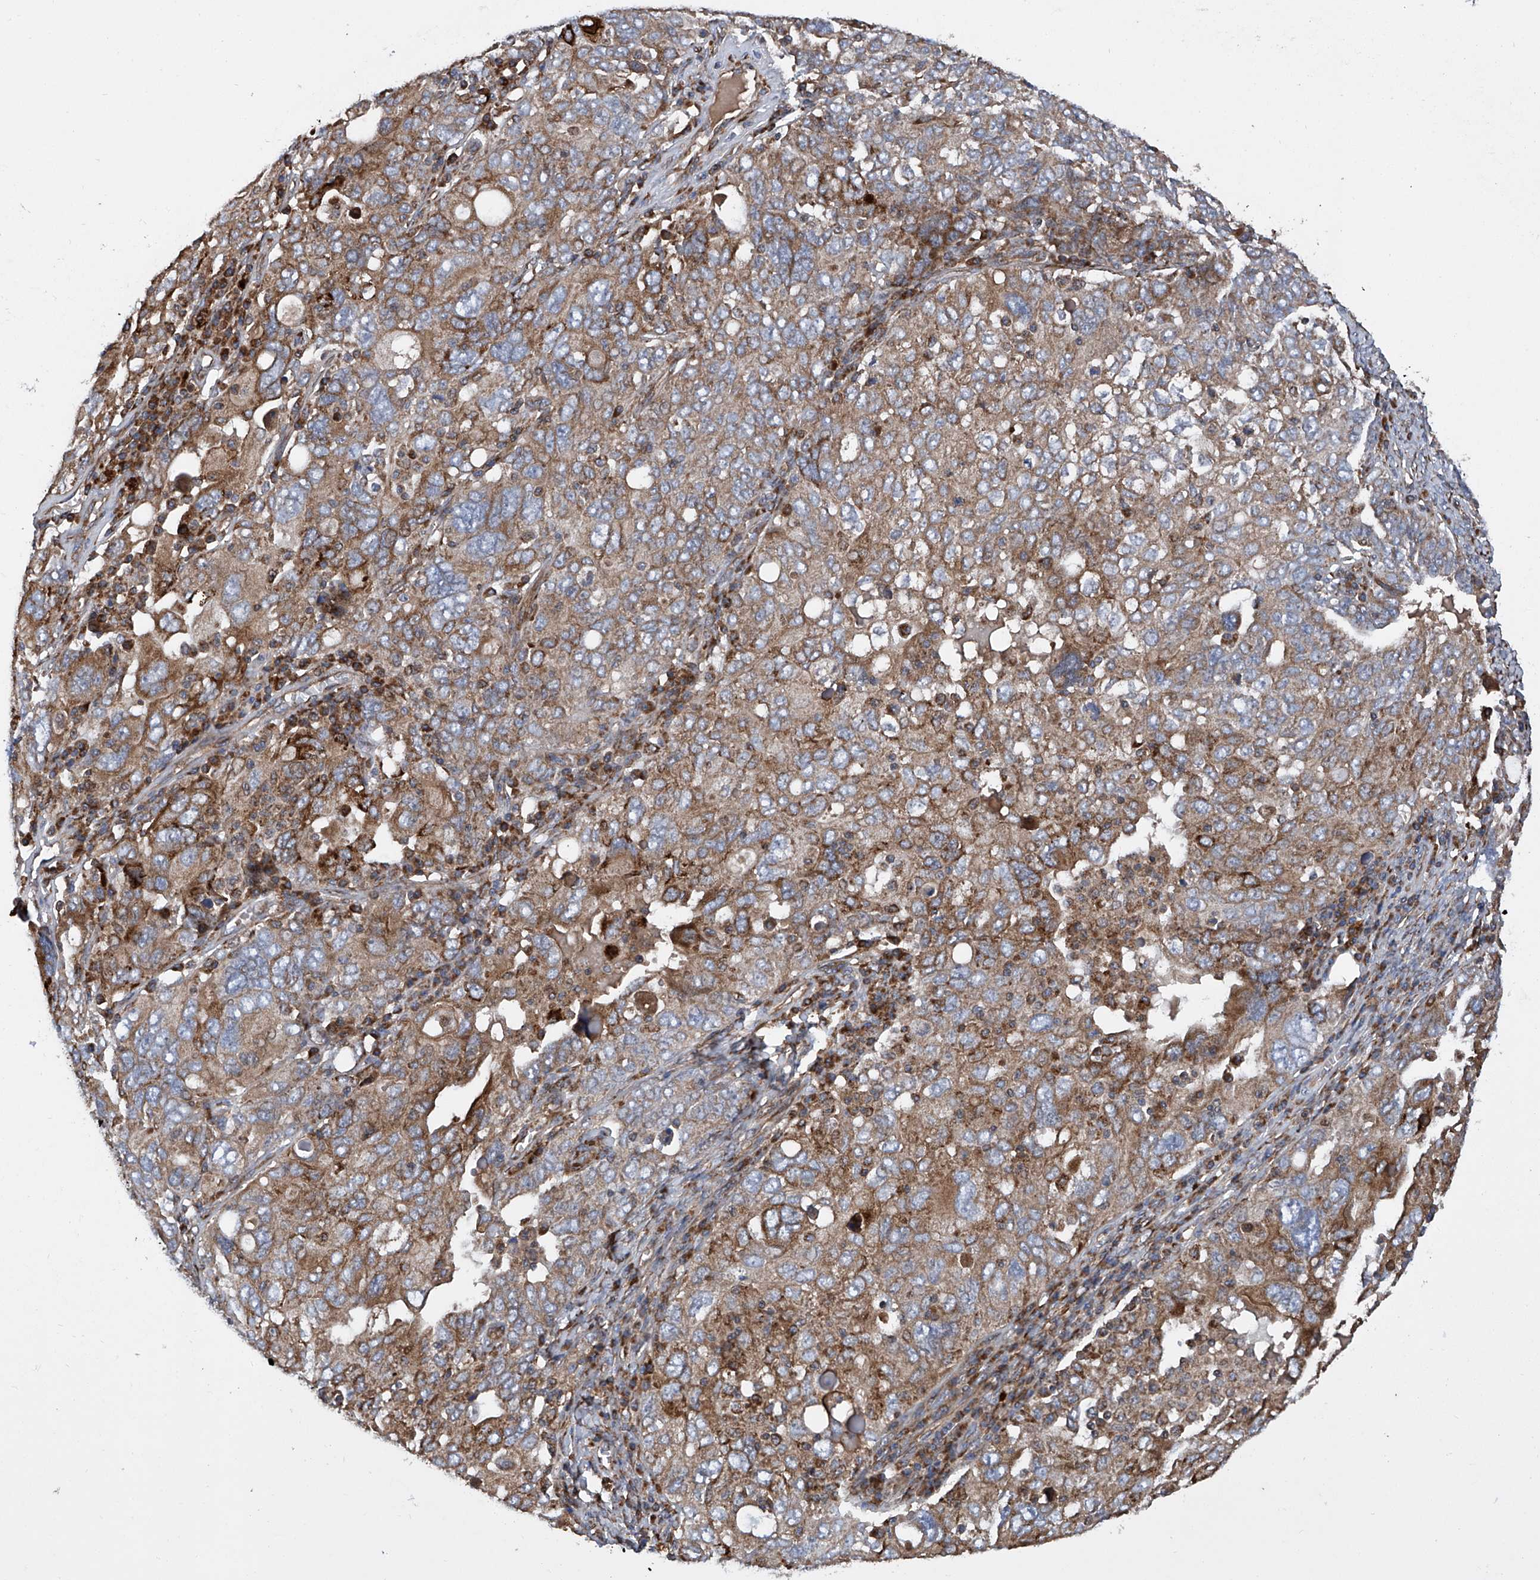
{"staining": {"intensity": "moderate", "quantity": ">75%", "location": "cytoplasmic/membranous"}, "tissue": "ovarian cancer", "cell_type": "Tumor cells", "image_type": "cancer", "snomed": [{"axis": "morphology", "description": "Carcinoma, endometroid"}, {"axis": "topography", "description": "Ovary"}], "caption": "Immunohistochemistry histopathology image of endometroid carcinoma (ovarian) stained for a protein (brown), which exhibits medium levels of moderate cytoplasmic/membranous positivity in approximately >75% of tumor cells.", "gene": "ASCC3", "patient": {"sex": "female", "age": 62}}